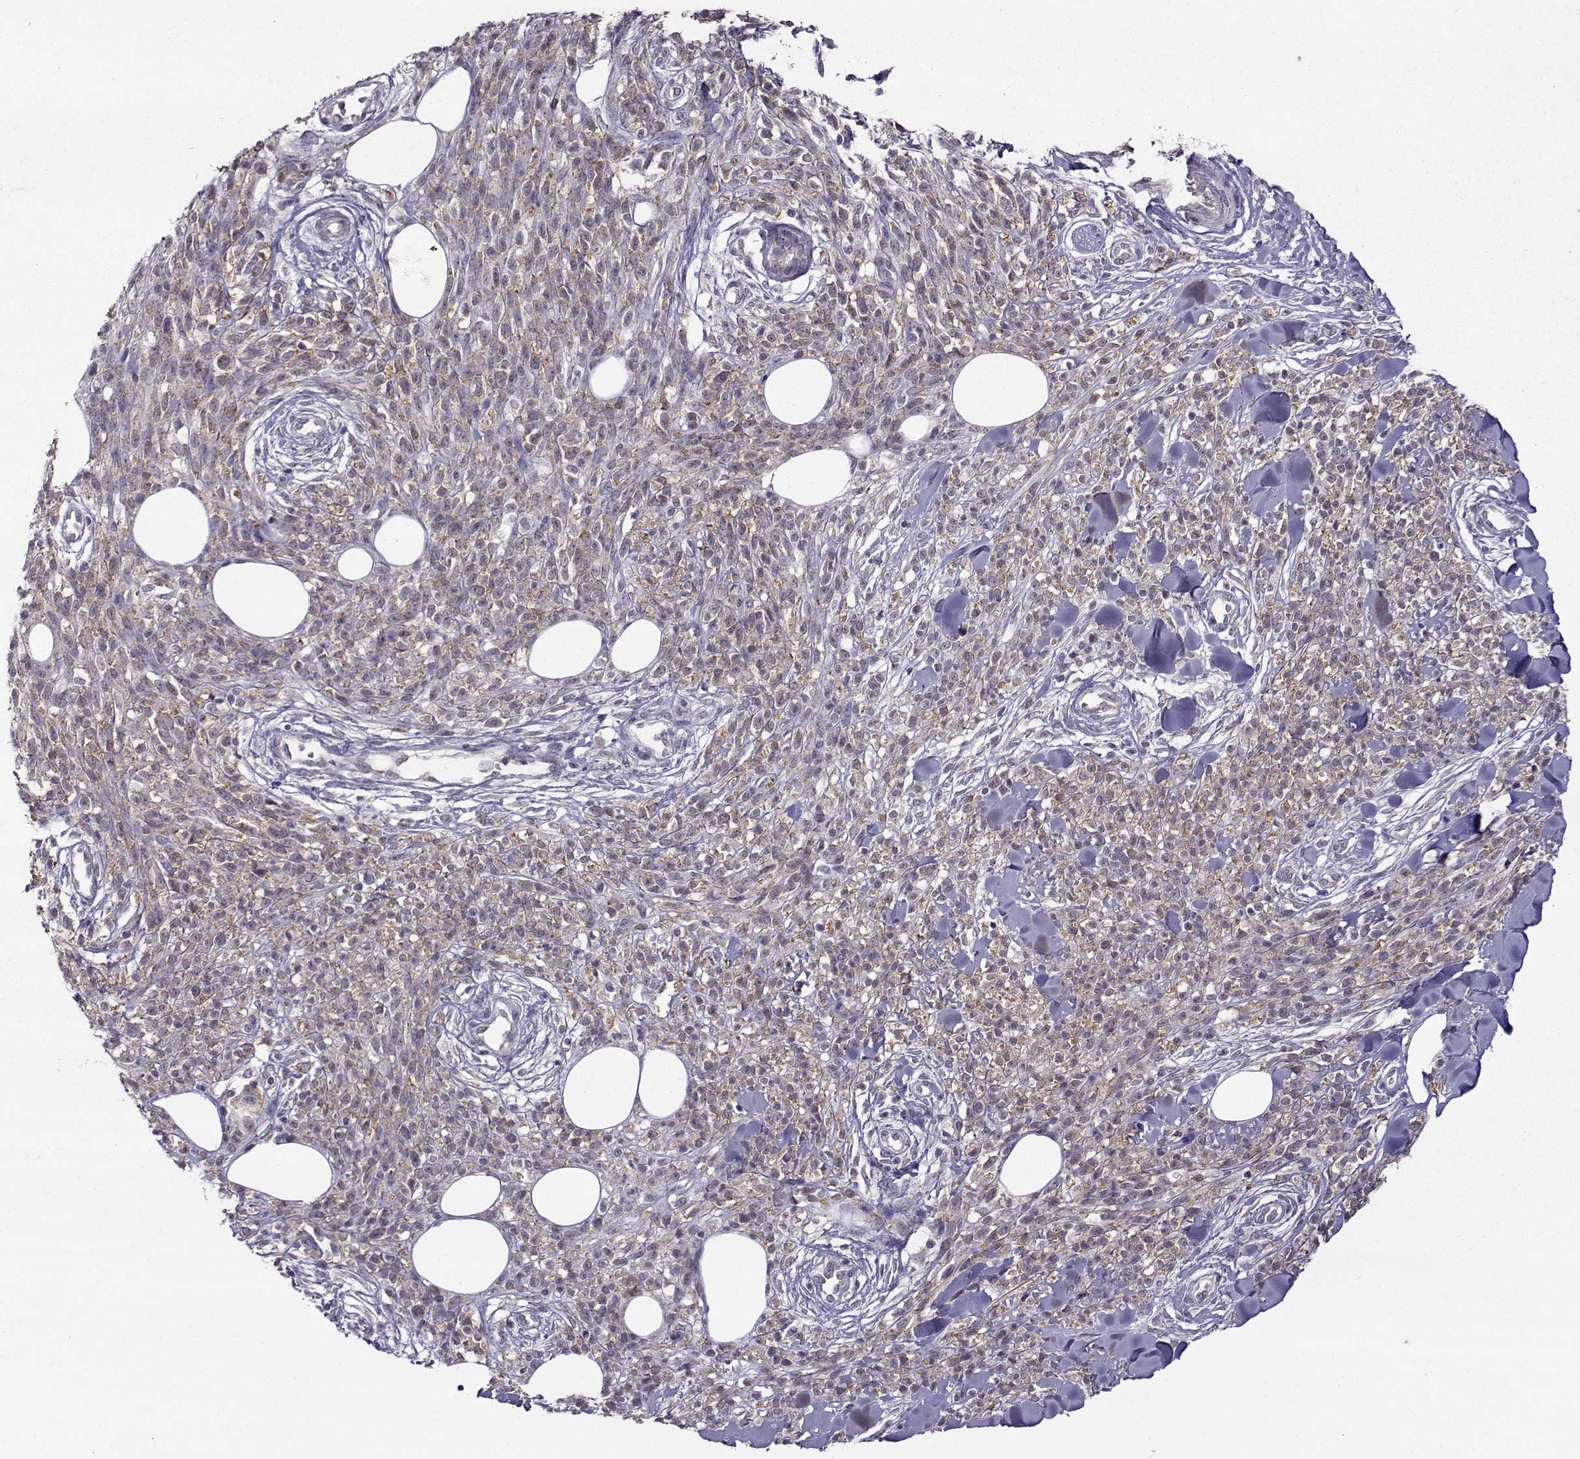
{"staining": {"intensity": "weak", "quantity": ">75%", "location": "cytoplasmic/membranous"}, "tissue": "melanoma", "cell_type": "Tumor cells", "image_type": "cancer", "snomed": [{"axis": "morphology", "description": "Malignant melanoma, NOS"}, {"axis": "topography", "description": "Skin"}, {"axis": "topography", "description": "Skin of trunk"}], "caption": "A low amount of weak cytoplasmic/membranous expression is identified in about >75% of tumor cells in malignant melanoma tissue. (Stains: DAB (3,3'-diaminobenzidine) in brown, nuclei in blue, Microscopy: brightfield microscopy at high magnification).", "gene": "DDX20", "patient": {"sex": "male", "age": 74}}